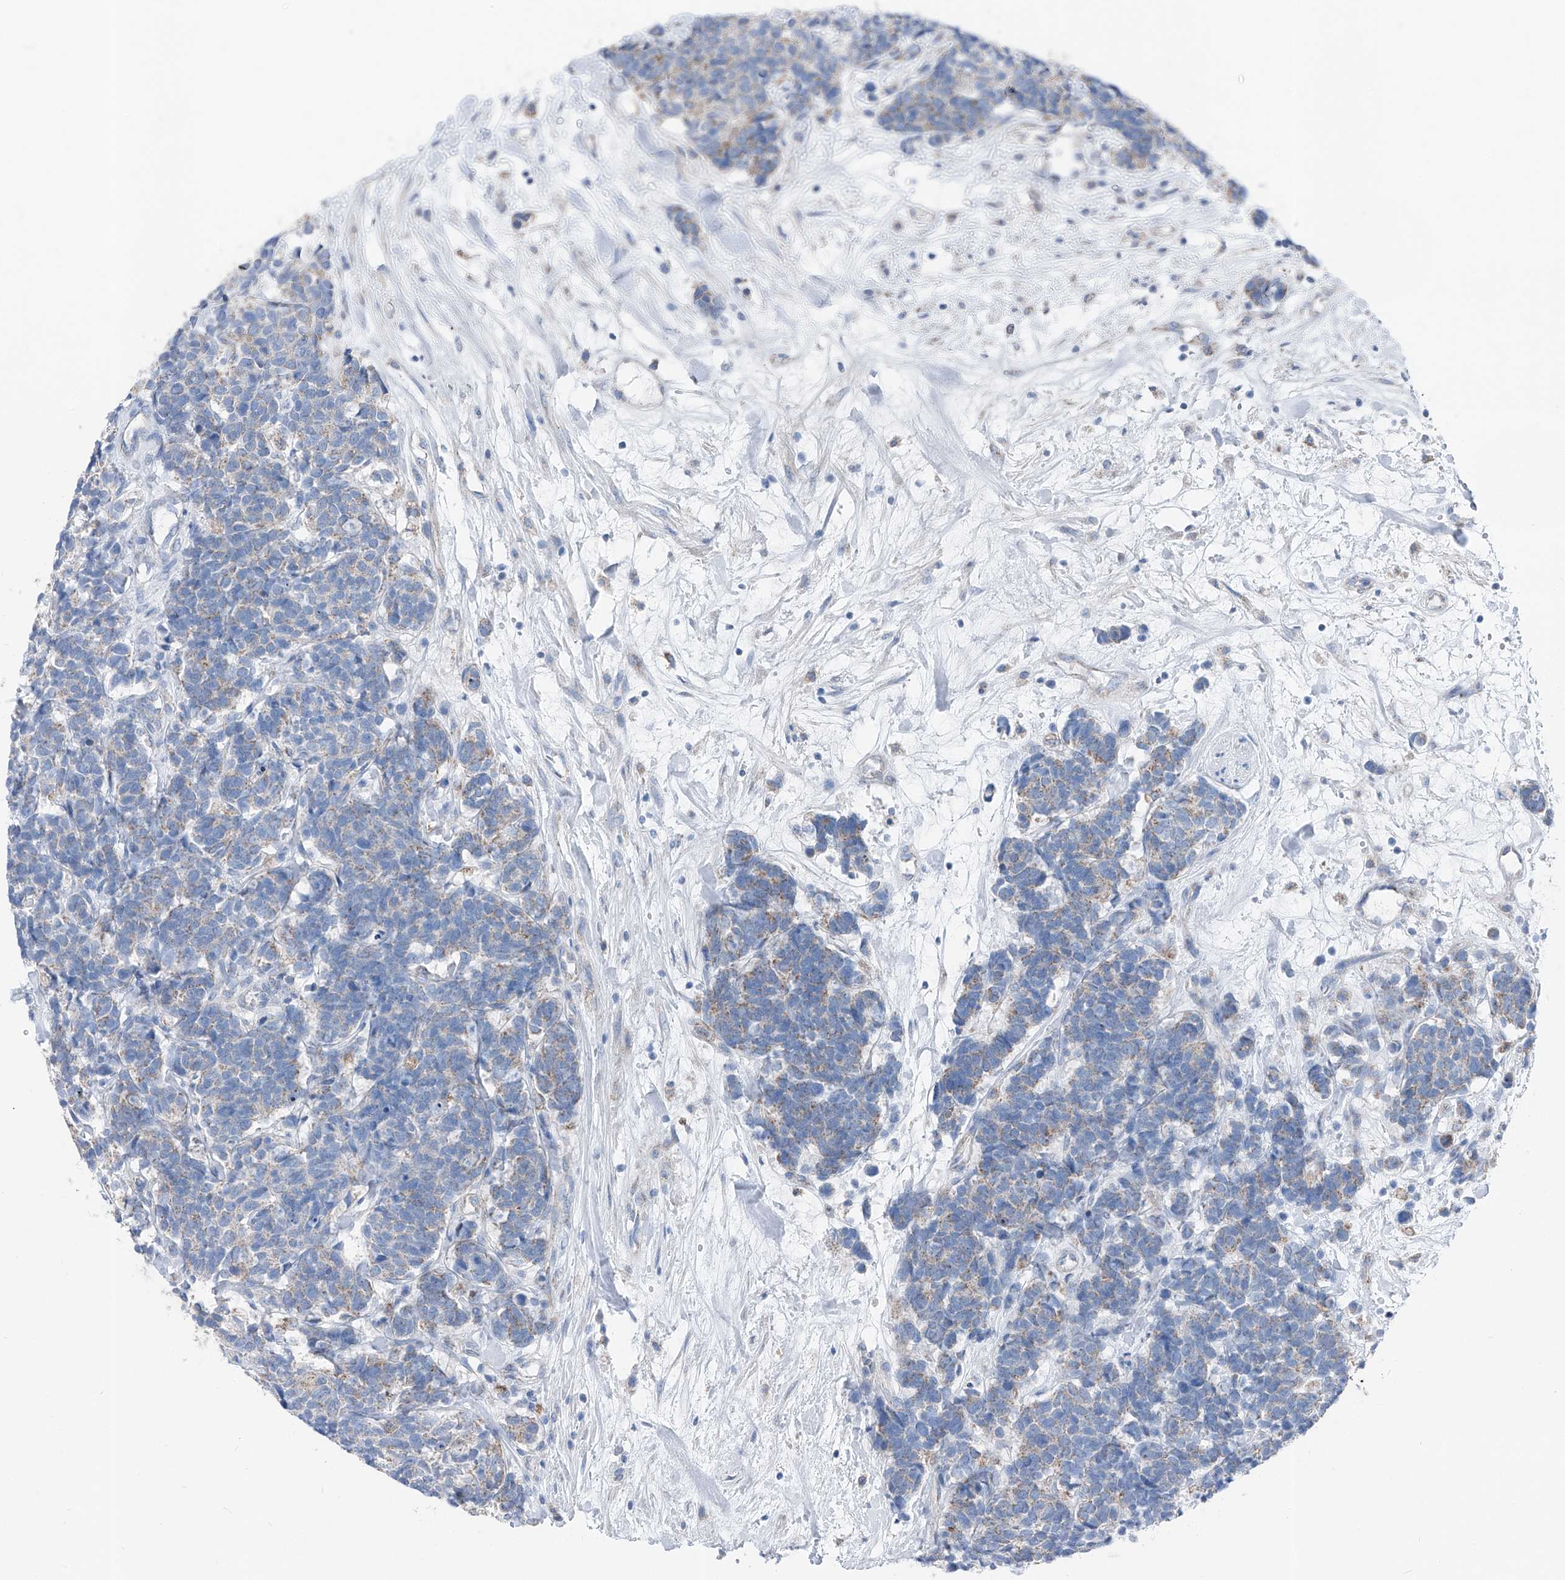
{"staining": {"intensity": "weak", "quantity": "<25%", "location": "cytoplasmic/membranous"}, "tissue": "carcinoid", "cell_type": "Tumor cells", "image_type": "cancer", "snomed": [{"axis": "morphology", "description": "Carcinoma, NOS"}, {"axis": "morphology", "description": "Carcinoid, malignant, NOS"}, {"axis": "topography", "description": "Urinary bladder"}], "caption": "A high-resolution micrograph shows immunohistochemistry (IHC) staining of carcinoid (malignant), which displays no significant expression in tumor cells.", "gene": "AGPS", "patient": {"sex": "male", "age": 57}}